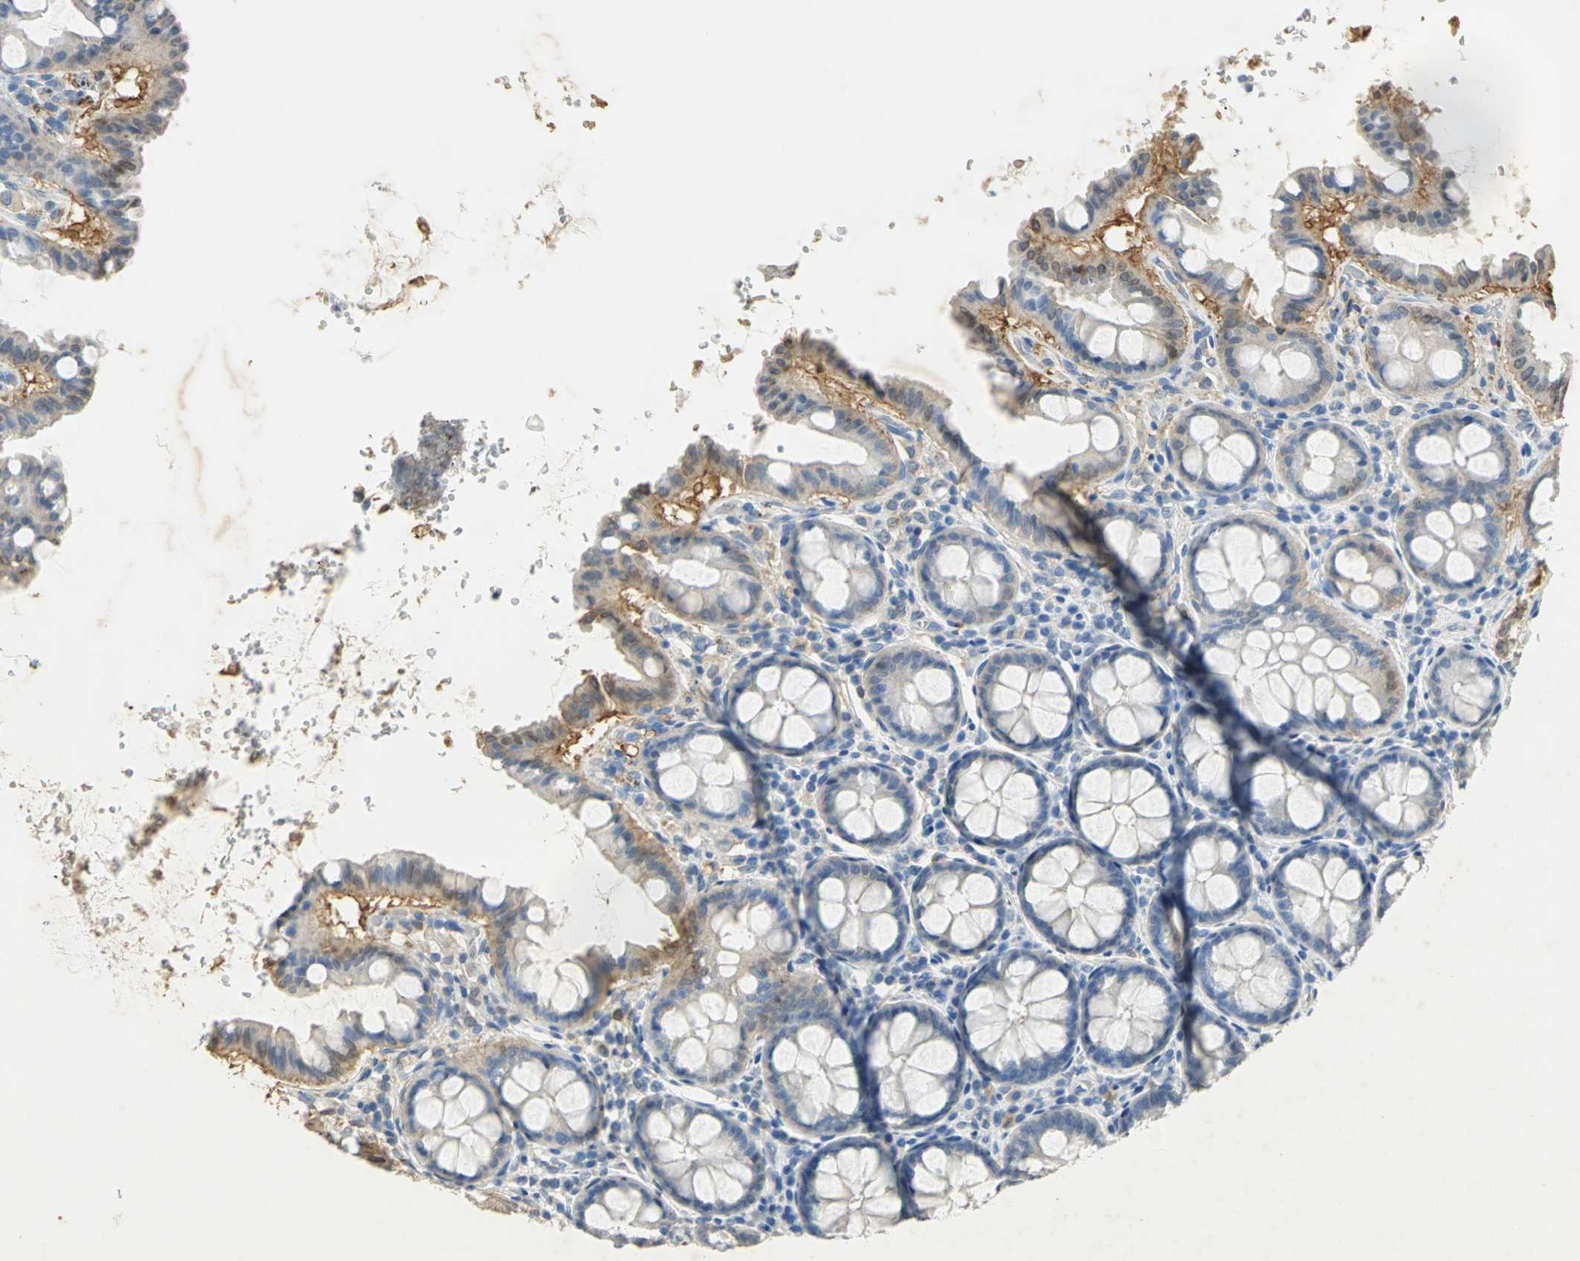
{"staining": {"intensity": "weak", "quantity": "<25%", "location": "cytoplasmic/membranous"}, "tissue": "colon", "cell_type": "Glandular cells", "image_type": "normal", "snomed": [{"axis": "morphology", "description": "Normal tissue, NOS"}, {"axis": "topography", "description": "Colon"}], "caption": "Protein analysis of benign colon displays no significant staining in glandular cells. Brightfield microscopy of immunohistochemistry stained with DAB (brown) and hematoxylin (blue), captured at high magnification.", "gene": "ANXA4", "patient": {"sex": "female", "age": 61}}